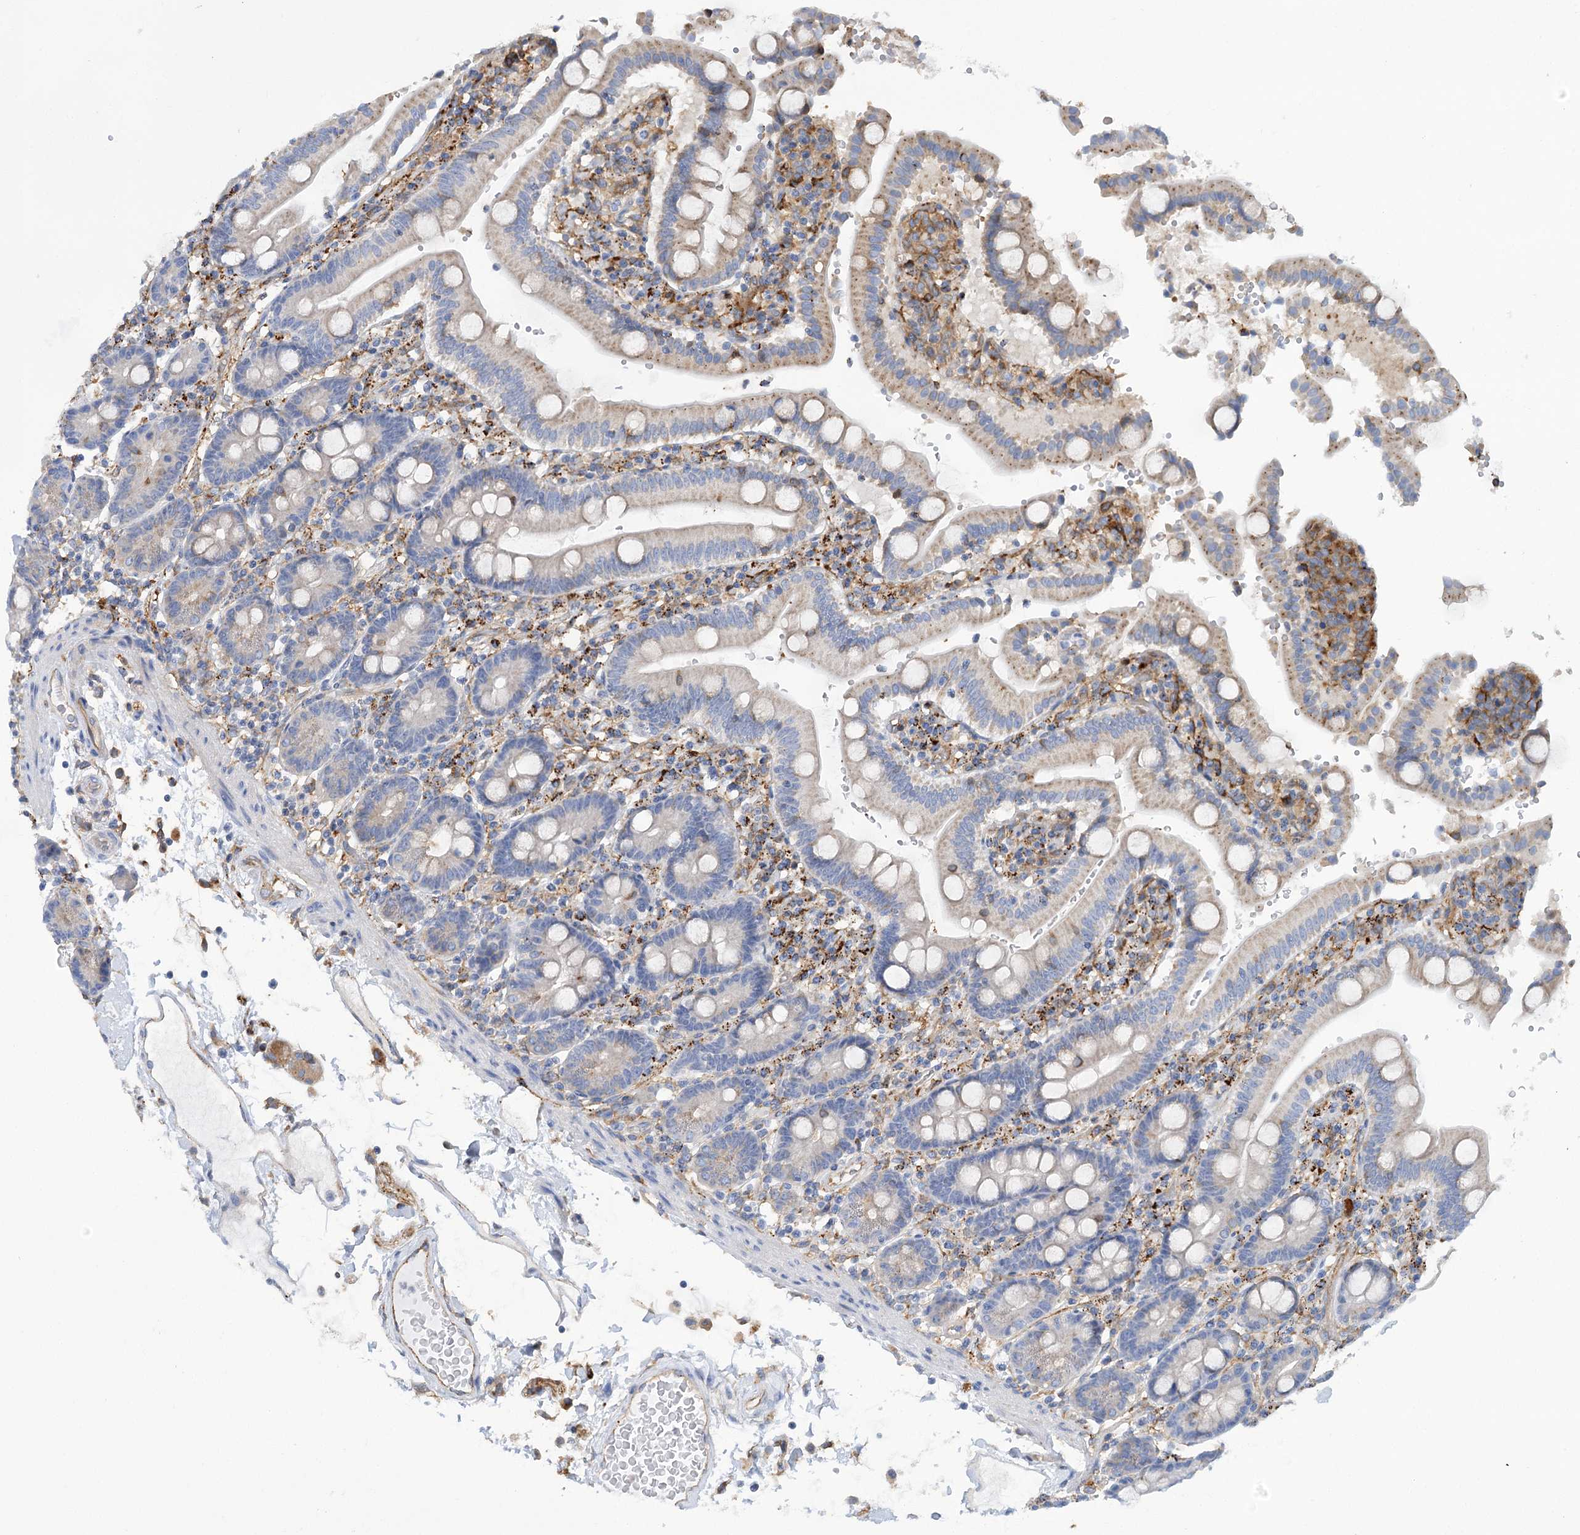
{"staining": {"intensity": "moderate", "quantity": "<25%", "location": "cytoplasmic/membranous"}, "tissue": "duodenum", "cell_type": "Glandular cells", "image_type": "normal", "snomed": [{"axis": "morphology", "description": "Normal tissue, NOS"}, {"axis": "topography", "description": "Small intestine, NOS"}], "caption": "Protein expression analysis of normal duodenum exhibits moderate cytoplasmic/membranous expression in approximately <25% of glandular cells. (Brightfield microscopy of DAB IHC at high magnification).", "gene": "GUSB", "patient": {"sex": "female", "age": 71}}